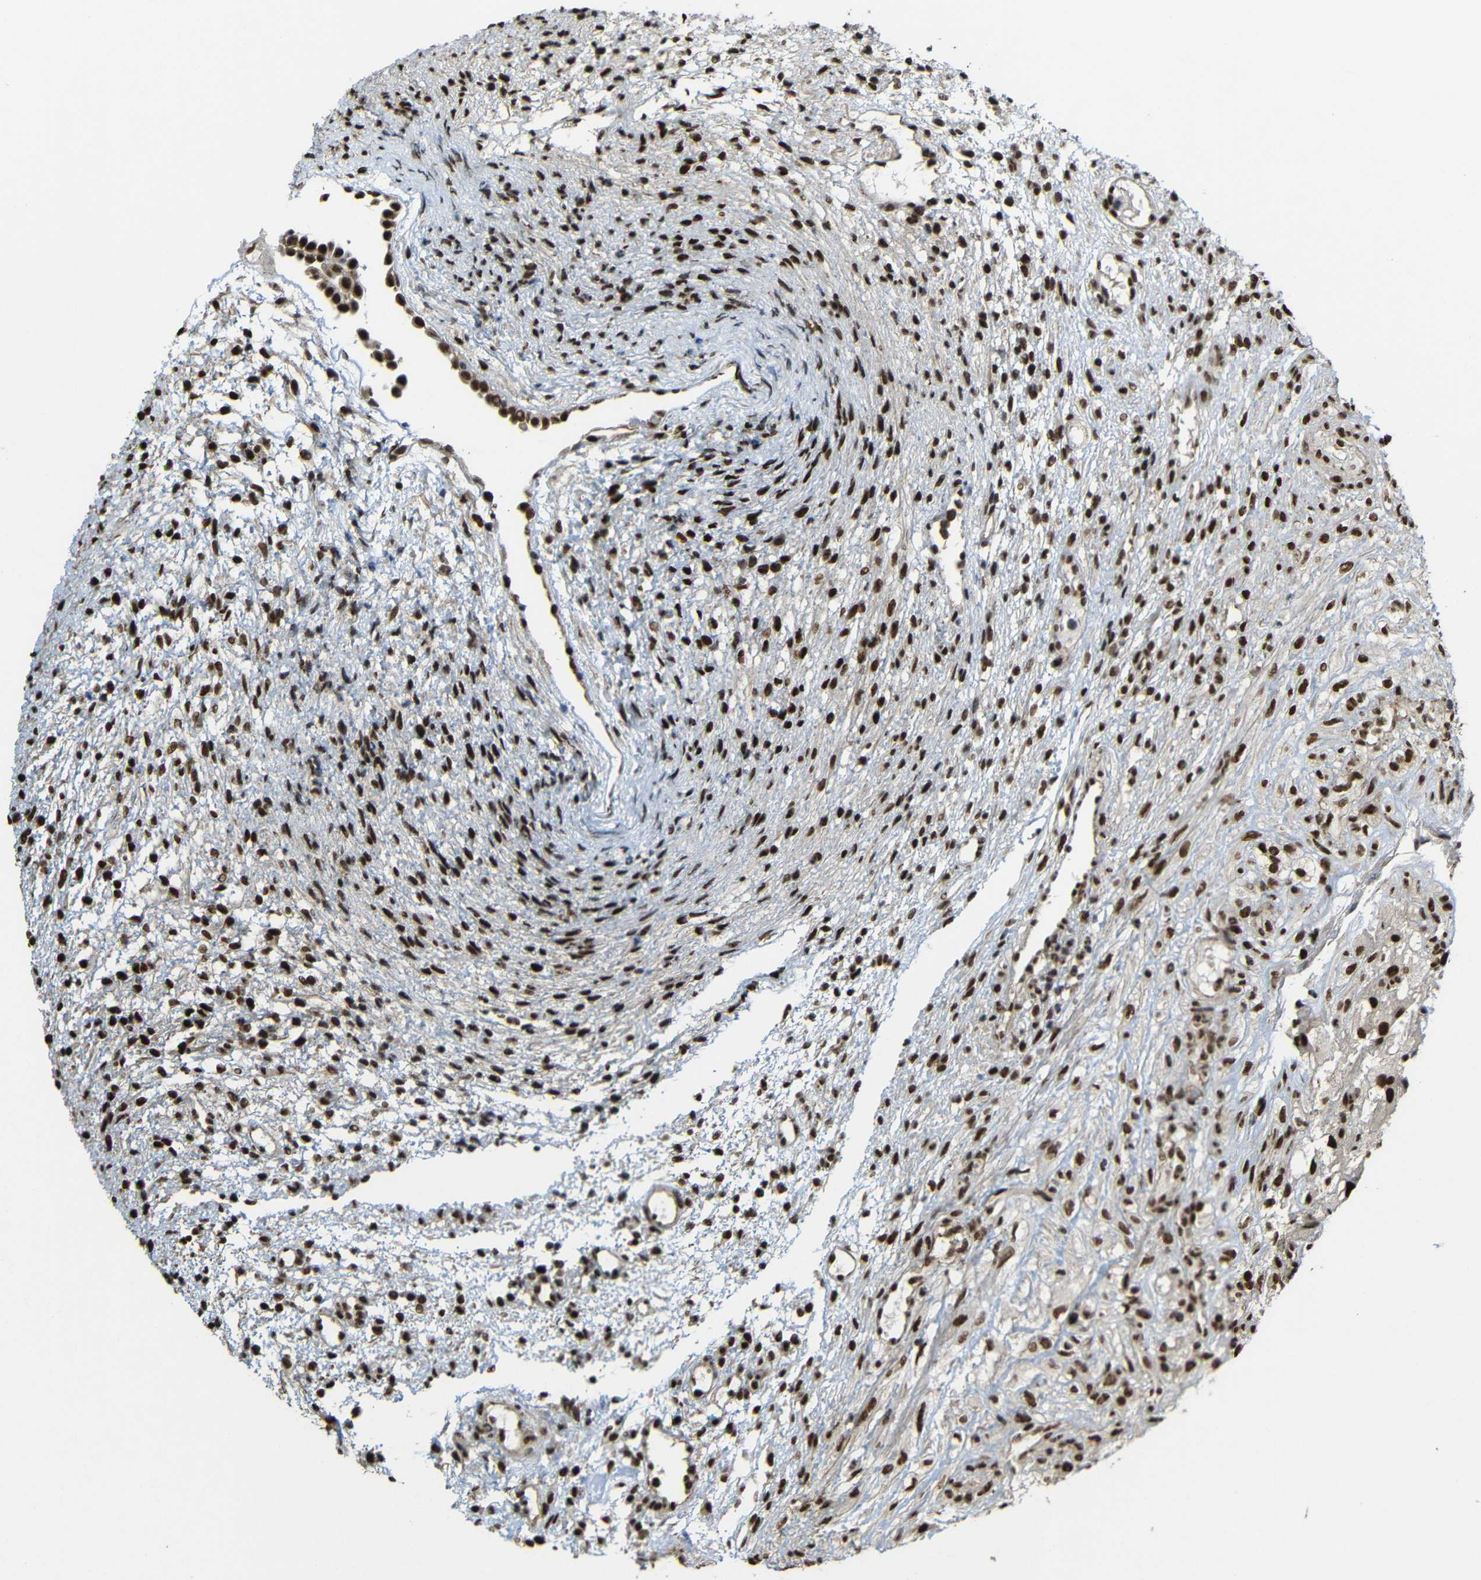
{"staining": {"intensity": "strong", "quantity": ">75%", "location": "nuclear"}, "tissue": "ovary", "cell_type": "Ovarian stroma cells", "image_type": "normal", "snomed": [{"axis": "morphology", "description": "Normal tissue, NOS"}, {"axis": "morphology", "description": "Cyst, NOS"}, {"axis": "topography", "description": "Ovary"}], "caption": "Unremarkable ovary was stained to show a protein in brown. There is high levels of strong nuclear expression in approximately >75% of ovarian stroma cells.", "gene": "TCF7L2", "patient": {"sex": "female", "age": 18}}